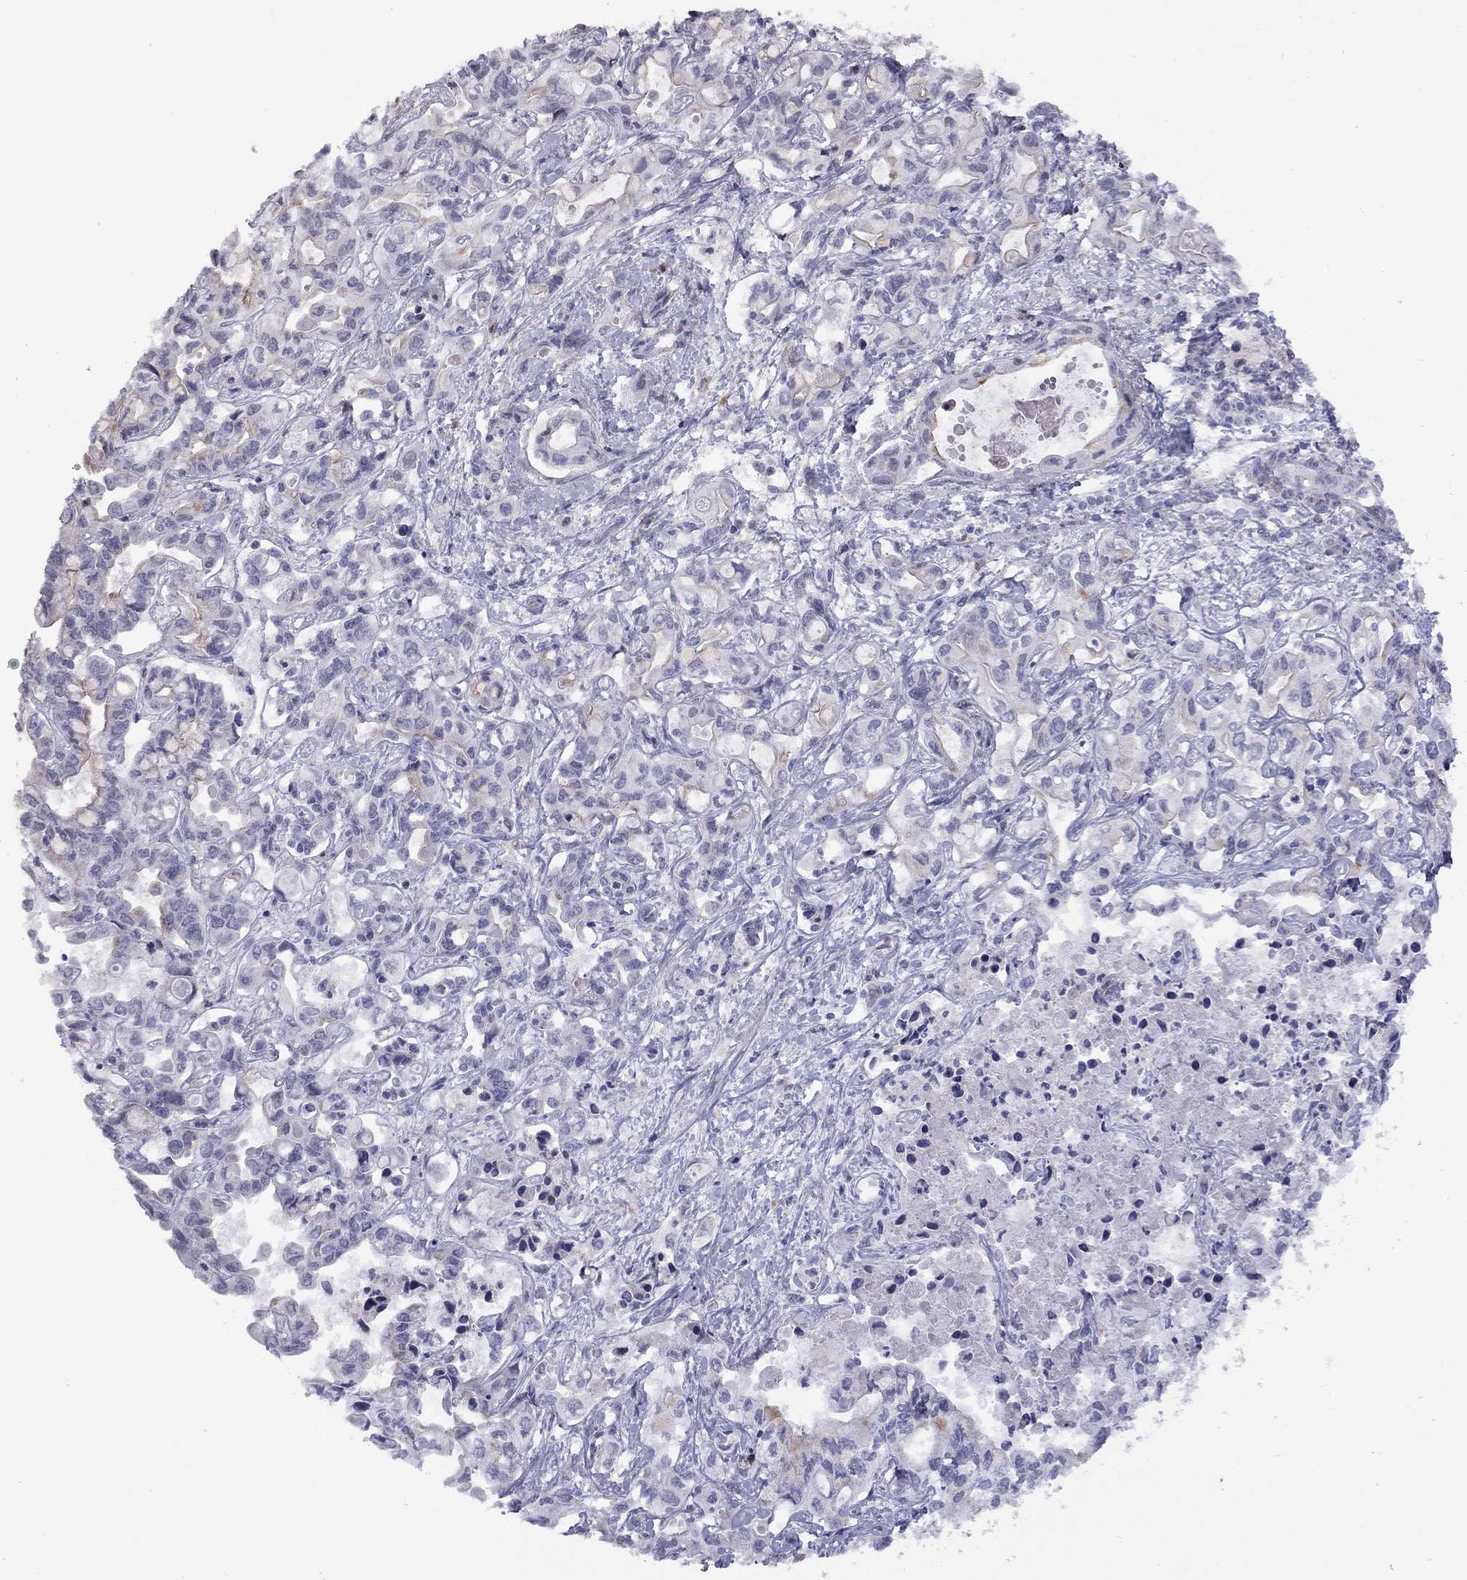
{"staining": {"intensity": "negative", "quantity": "none", "location": "none"}, "tissue": "liver cancer", "cell_type": "Tumor cells", "image_type": "cancer", "snomed": [{"axis": "morphology", "description": "Cholangiocarcinoma"}, {"axis": "topography", "description": "Liver"}], "caption": "This is a image of immunohistochemistry (IHC) staining of liver cancer, which shows no positivity in tumor cells.", "gene": "SYTL2", "patient": {"sex": "female", "age": 64}}